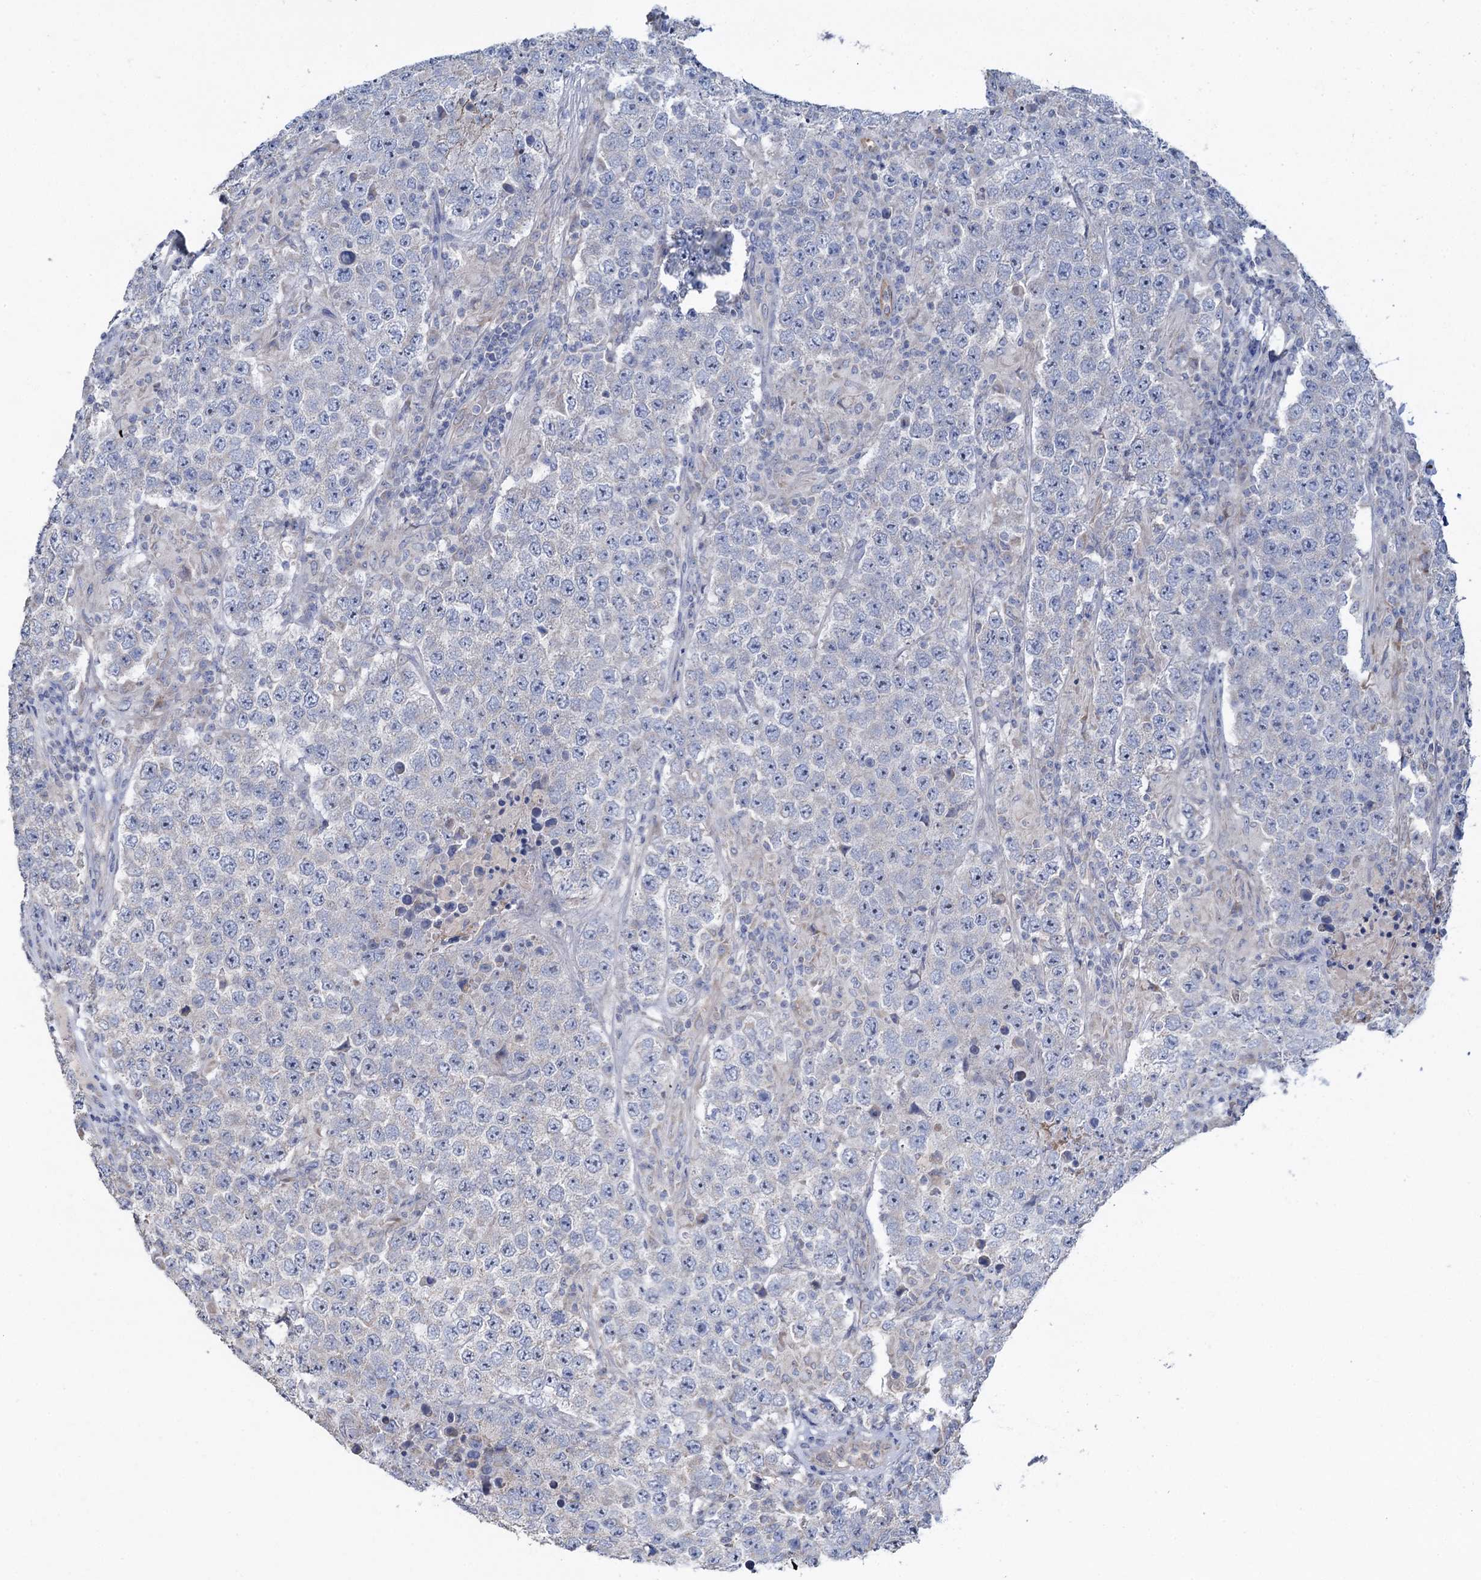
{"staining": {"intensity": "negative", "quantity": "none", "location": "none"}, "tissue": "testis cancer", "cell_type": "Tumor cells", "image_type": "cancer", "snomed": [{"axis": "morphology", "description": "Normal tissue, NOS"}, {"axis": "morphology", "description": "Urothelial carcinoma, High grade"}, {"axis": "morphology", "description": "Seminoma, NOS"}, {"axis": "morphology", "description": "Carcinoma, Embryonal, NOS"}, {"axis": "topography", "description": "Urinary bladder"}, {"axis": "topography", "description": "Testis"}], "caption": "The photomicrograph reveals no significant expression in tumor cells of testis high-grade urothelial carcinoma.", "gene": "PLLP", "patient": {"sex": "male", "age": 41}}